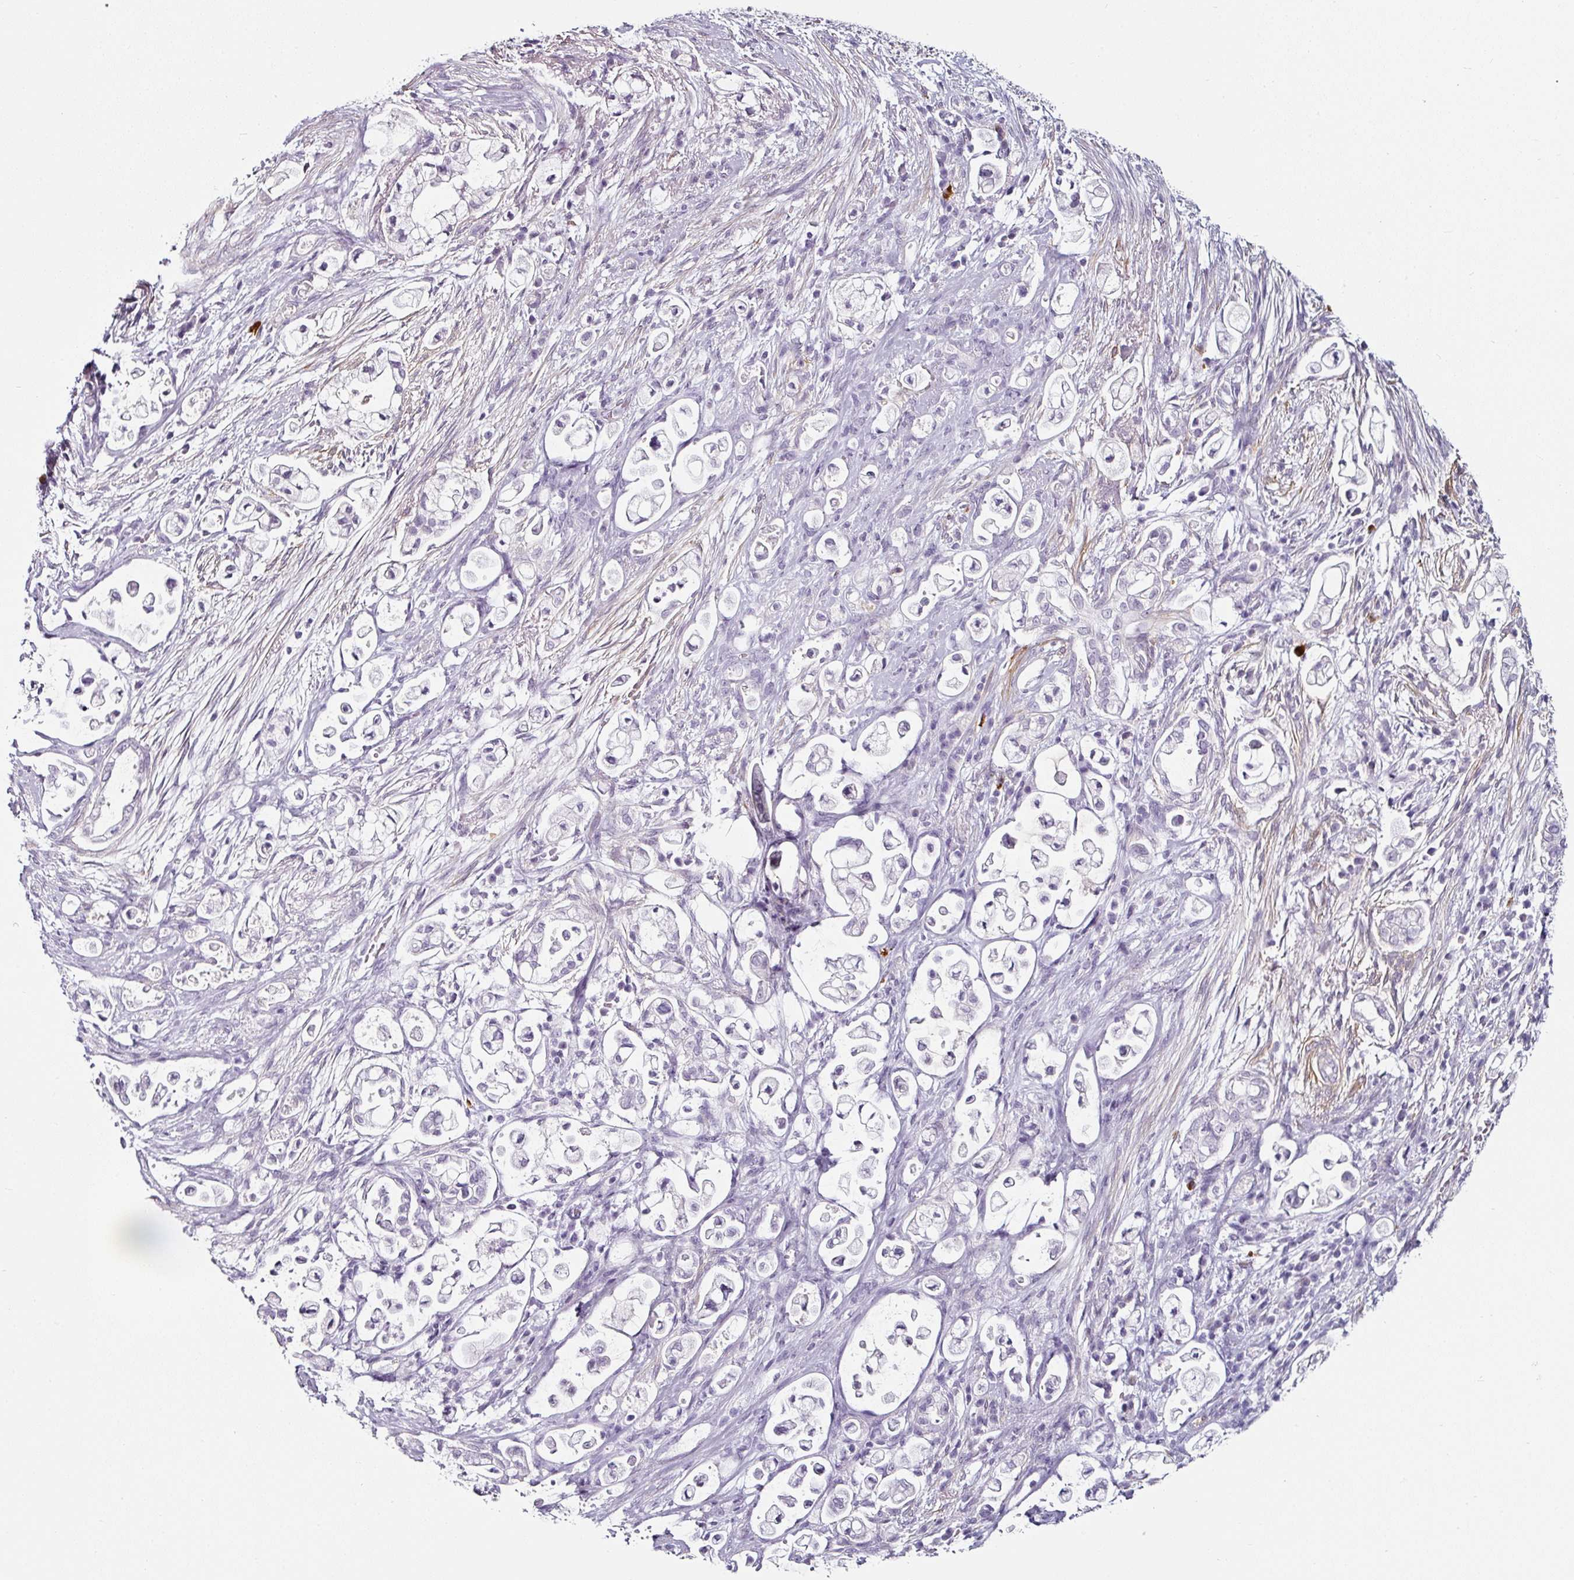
{"staining": {"intensity": "negative", "quantity": "none", "location": "none"}, "tissue": "pancreatic cancer", "cell_type": "Tumor cells", "image_type": "cancer", "snomed": [{"axis": "morphology", "description": "Adenocarcinoma, NOS"}, {"axis": "topography", "description": "Pancreas"}], "caption": "Tumor cells are negative for brown protein staining in pancreatic cancer (adenocarcinoma).", "gene": "CAP2", "patient": {"sex": "female", "age": 69}}